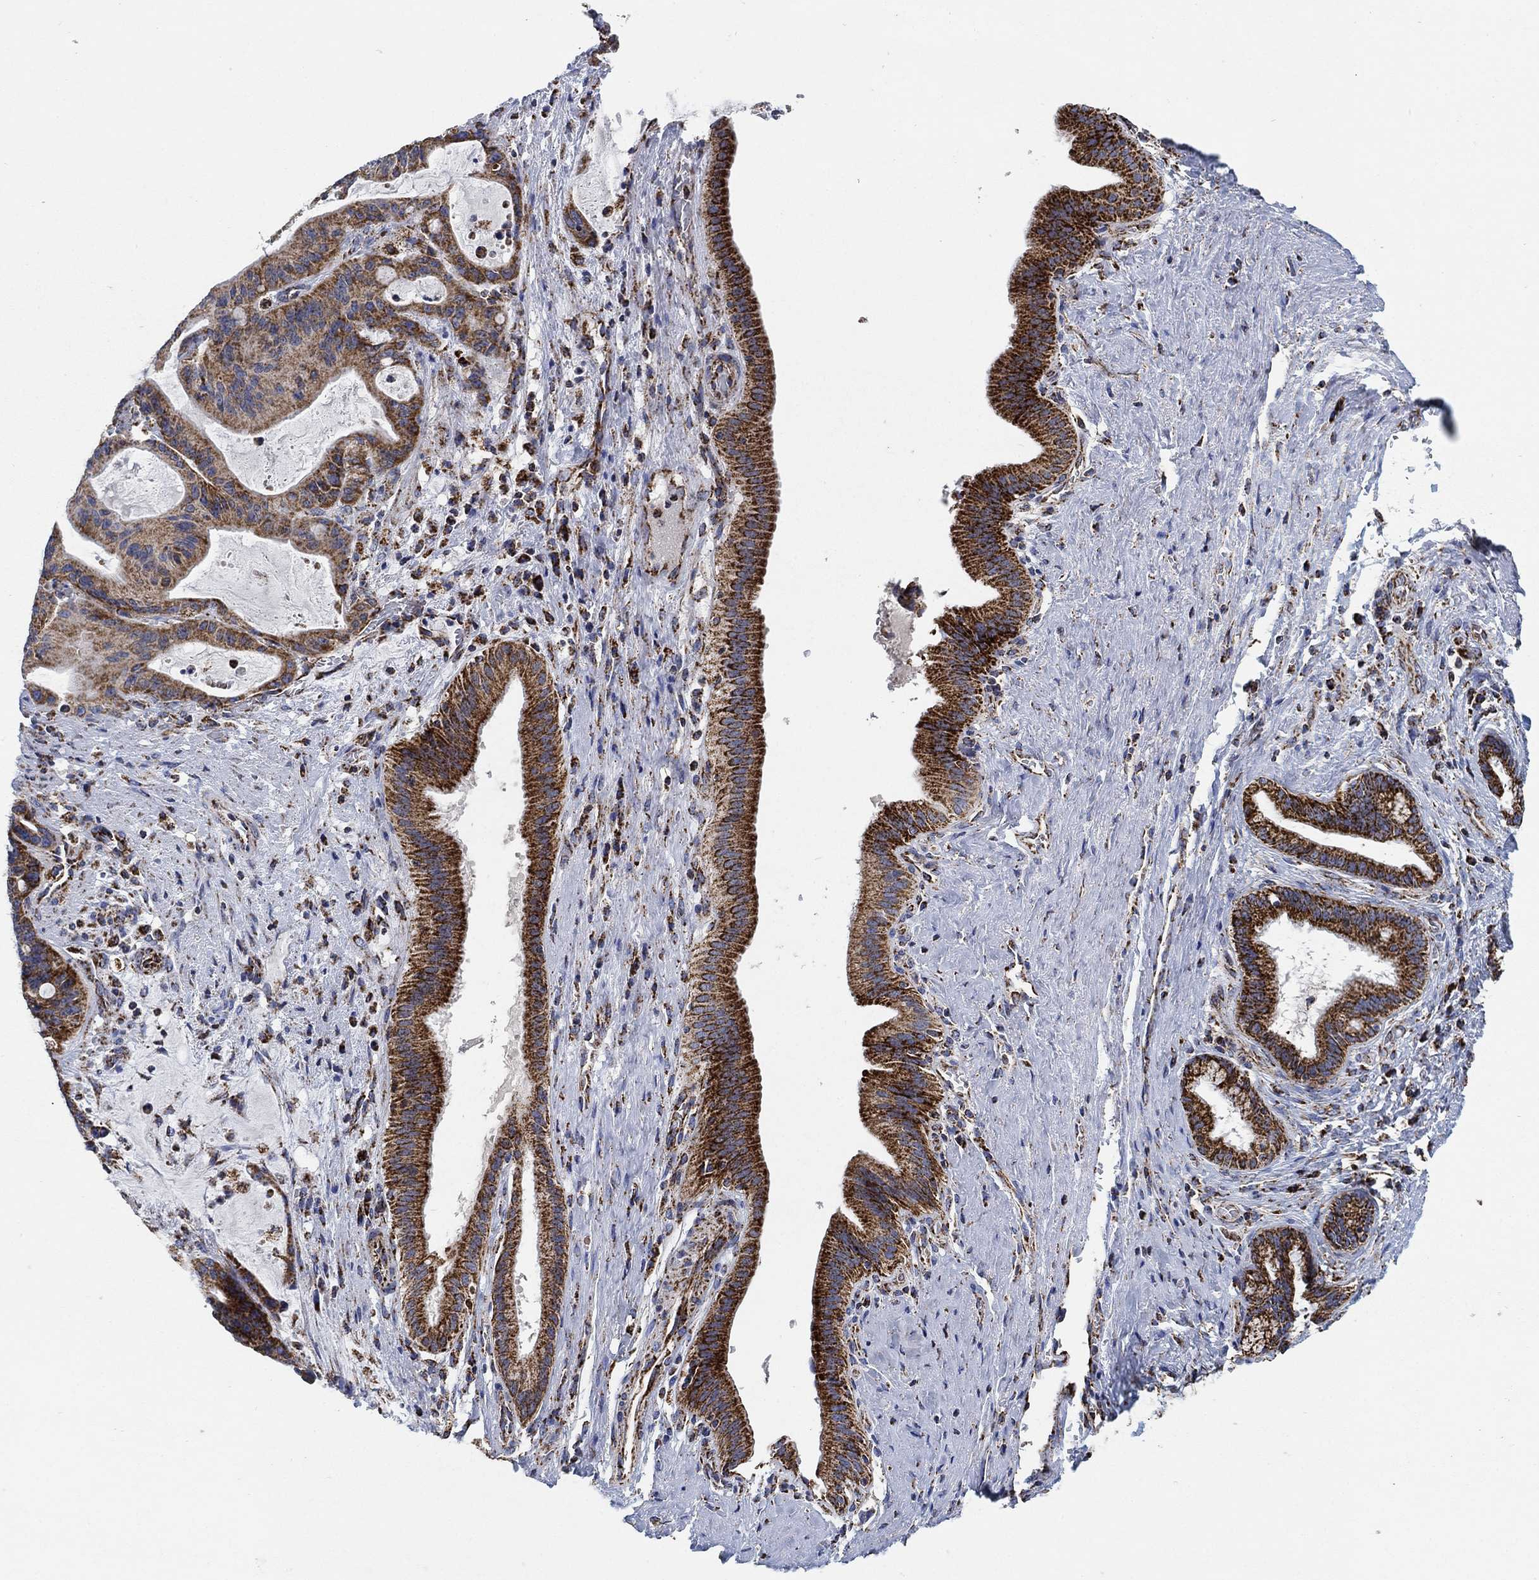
{"staining": {"intensity": "strong", "quantity": "25%-75%", "location": "cytoplasmic/membranous"}, "tissue": "liver cancer", "cell_type": "Tumor cells", "image_type": "cancer", "snomed": [{"axis": "morphology", "description": "Cholangiocarcinoma"}, {"axis": "topography", "description": "Liver"}], "caption": "Human liver cancer (cholangiocarcinoma) stained for a protein (brown) shows strong cytoplasmic/membranous positive staining in approximately 25%-75% of tumor cells.", "gene": "NDUFS3", "patient": {"sex": "female", "age": 73}}